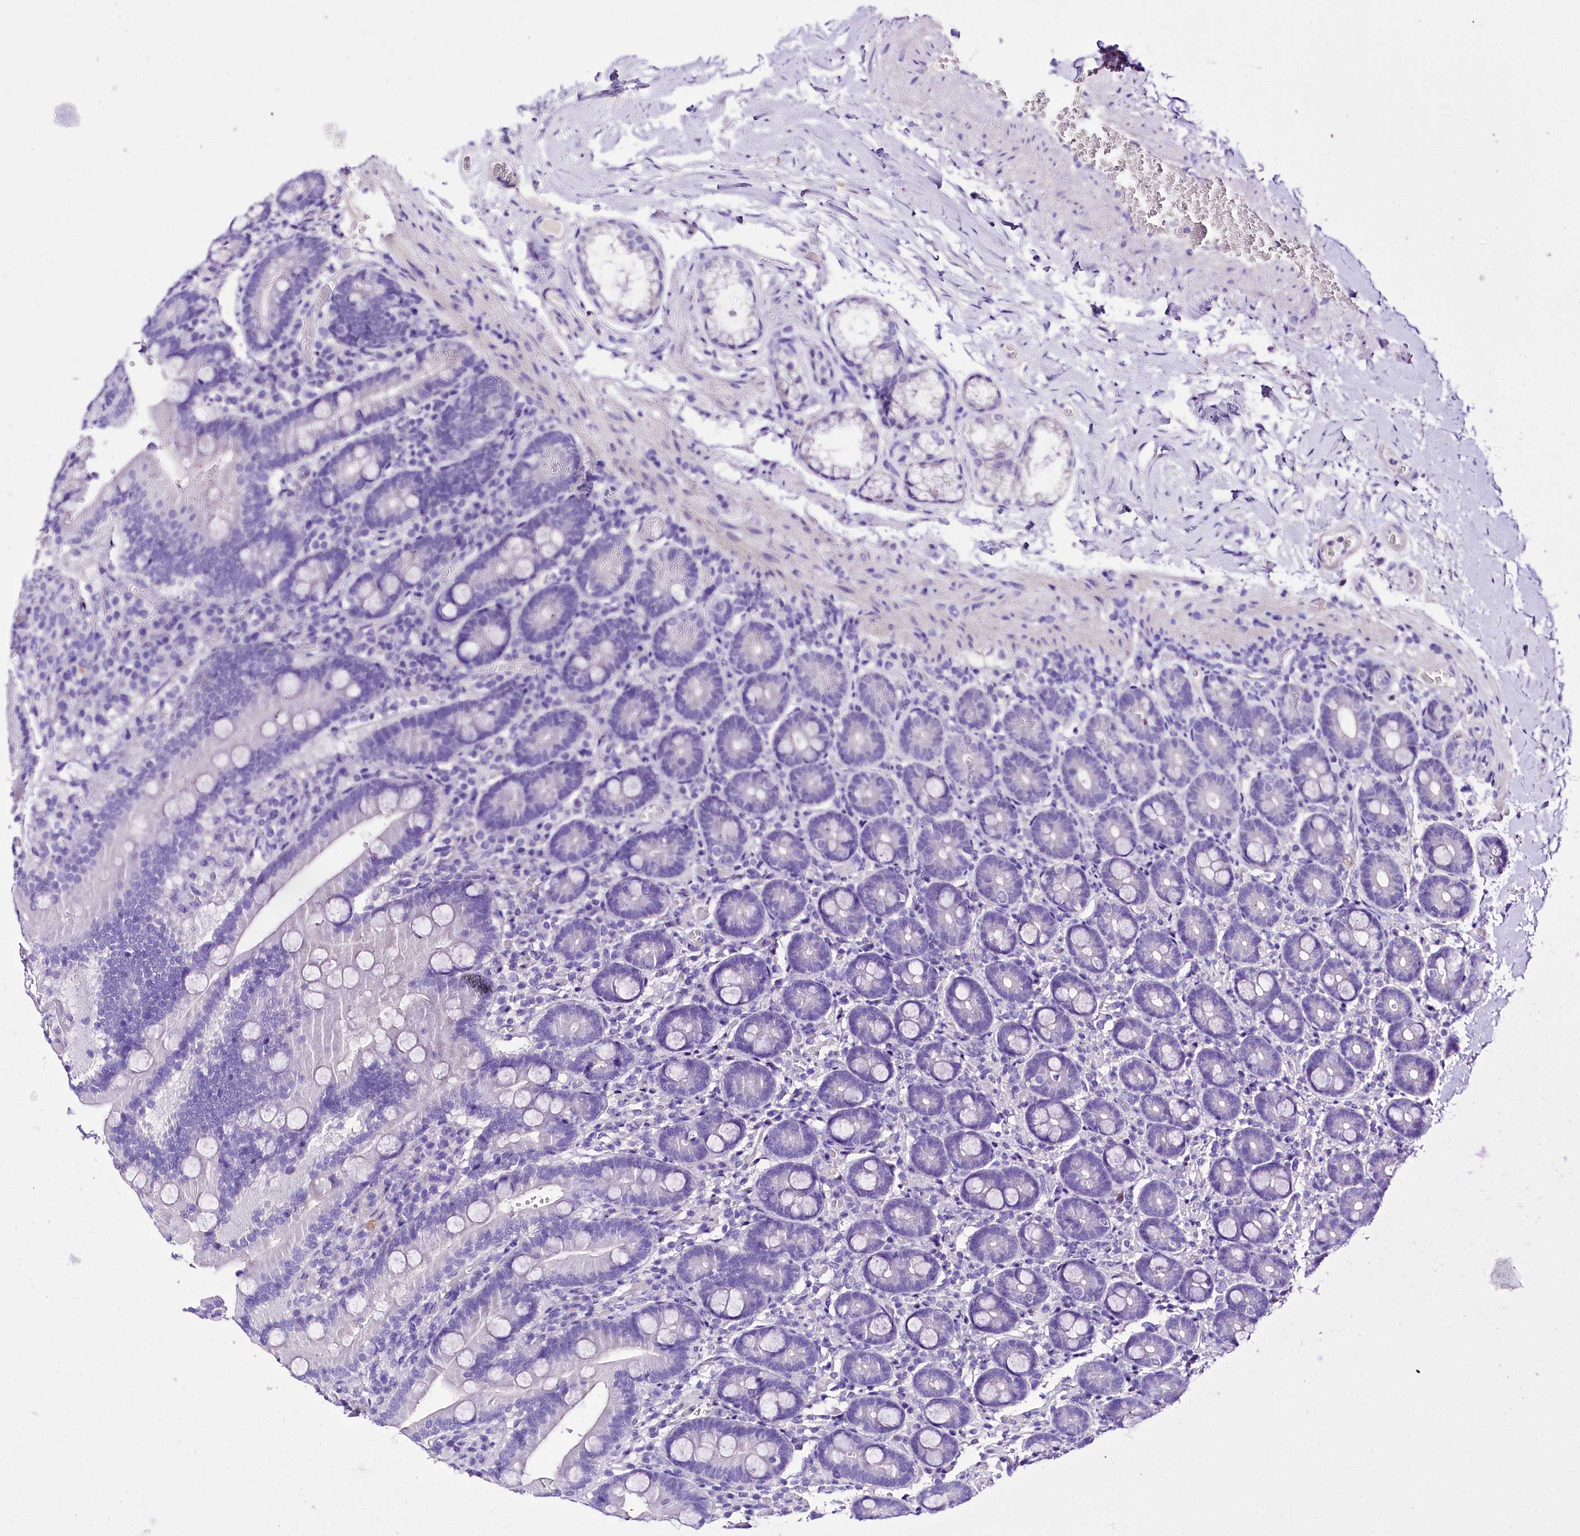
{"staining": {"intensity": "negative", "quantity": "none", "location": "none"}, "tissue": "duodenum", "cell_type": "Glandular cells", "image_type": "normal", "snomed": [{"axis": "morphology", "description": "Normal tissue, NOS"}, {"axis": "topography", "description": "Duodenum"}], "caption": "Immunohistochemistry (IHC) photomicrograph of unremarkable duodenum: duodenum stained with DAB (3,3'-diaminobenzidine) displays no significant protein expression in glandular cells. (DAB immunohistochemistry, high magnification).", "gene": "A2ML1", "patient": {"sex": "female", "age": 62}}